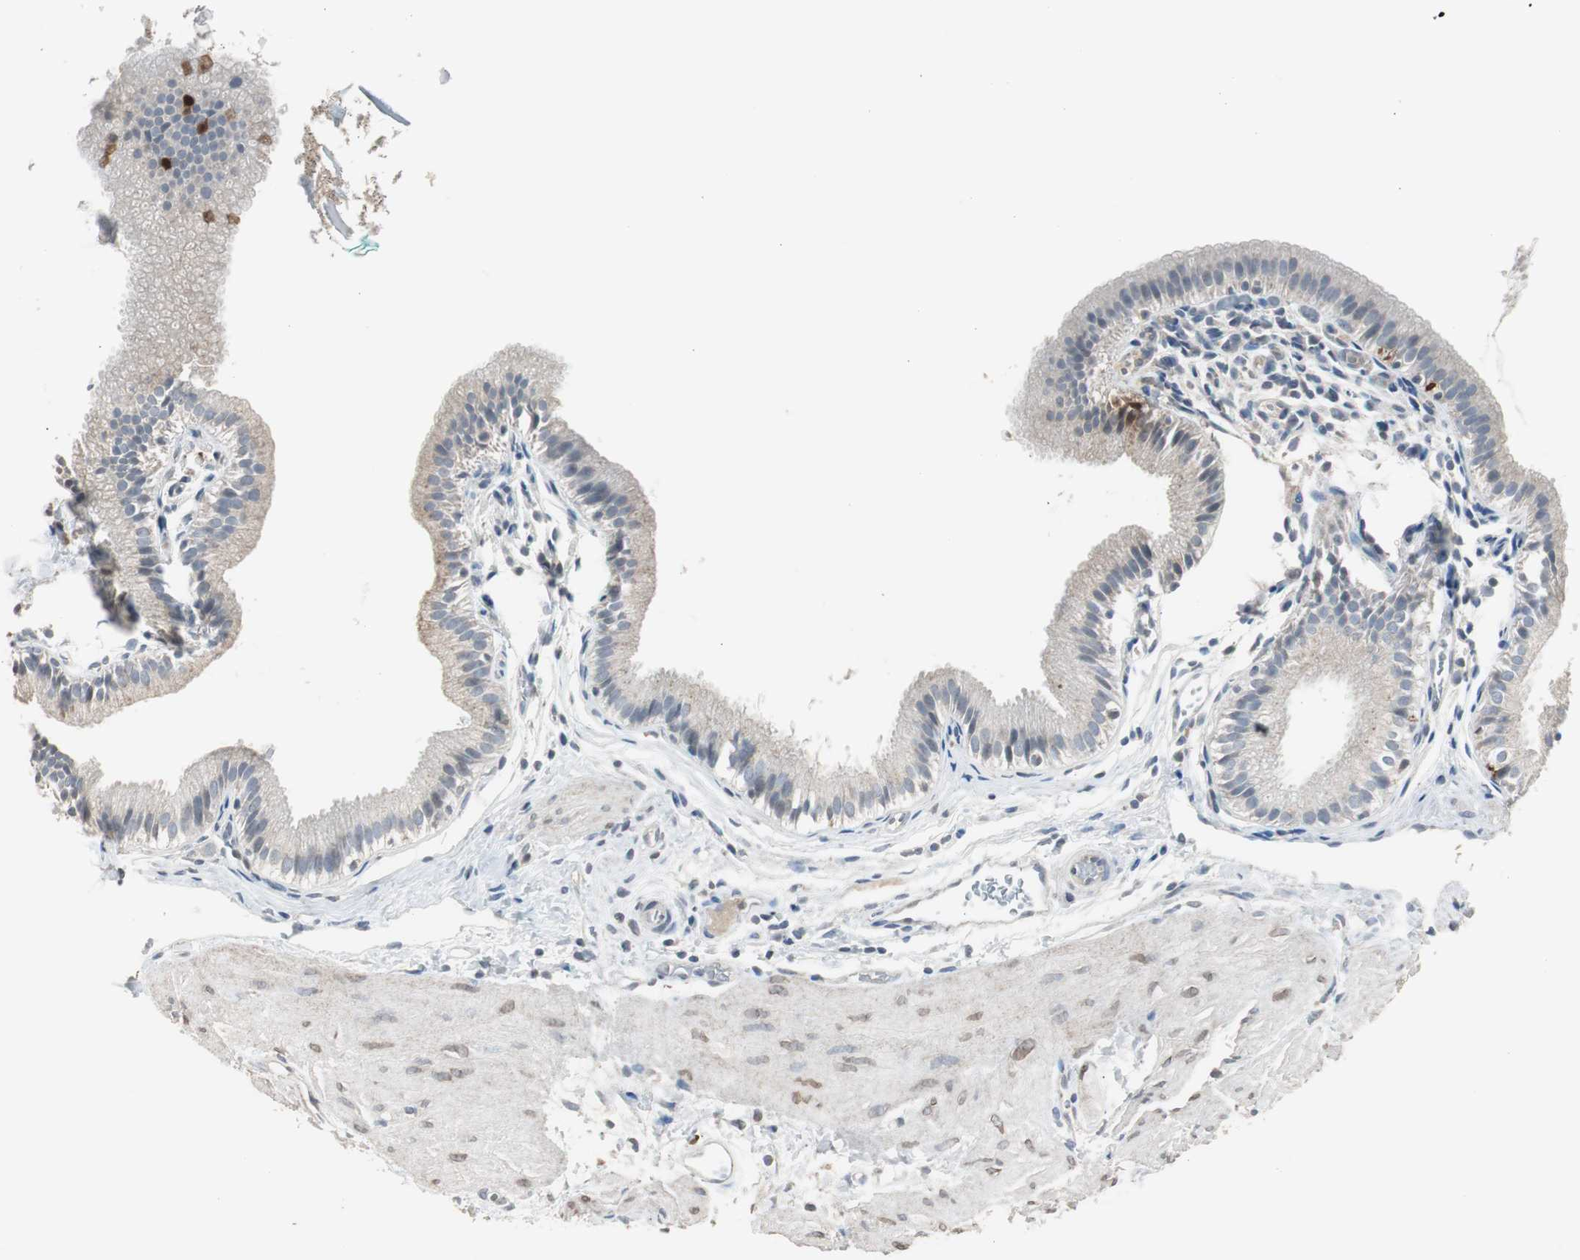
{"staining": {"intensity": "strong", "quantity": "<25%", "location": "nuclear"}, "tissue": "gallbladder", "cell_type": "Glandular cells", "image_type": "normal", "snomed": [{"axis": "morphology", "description": "Normal tissue, NOS"}, {"axis": "topography", "description": "Gallbladder"}], "caption": "This histopathology image exhibits immunohistochemistry (IHC) staining of normal human gallbladder, with medium strong nuclear expression in approximately <25% of glandular cells.", "gene": "TK1", "patient": {"sex": "female", "age": 26}}